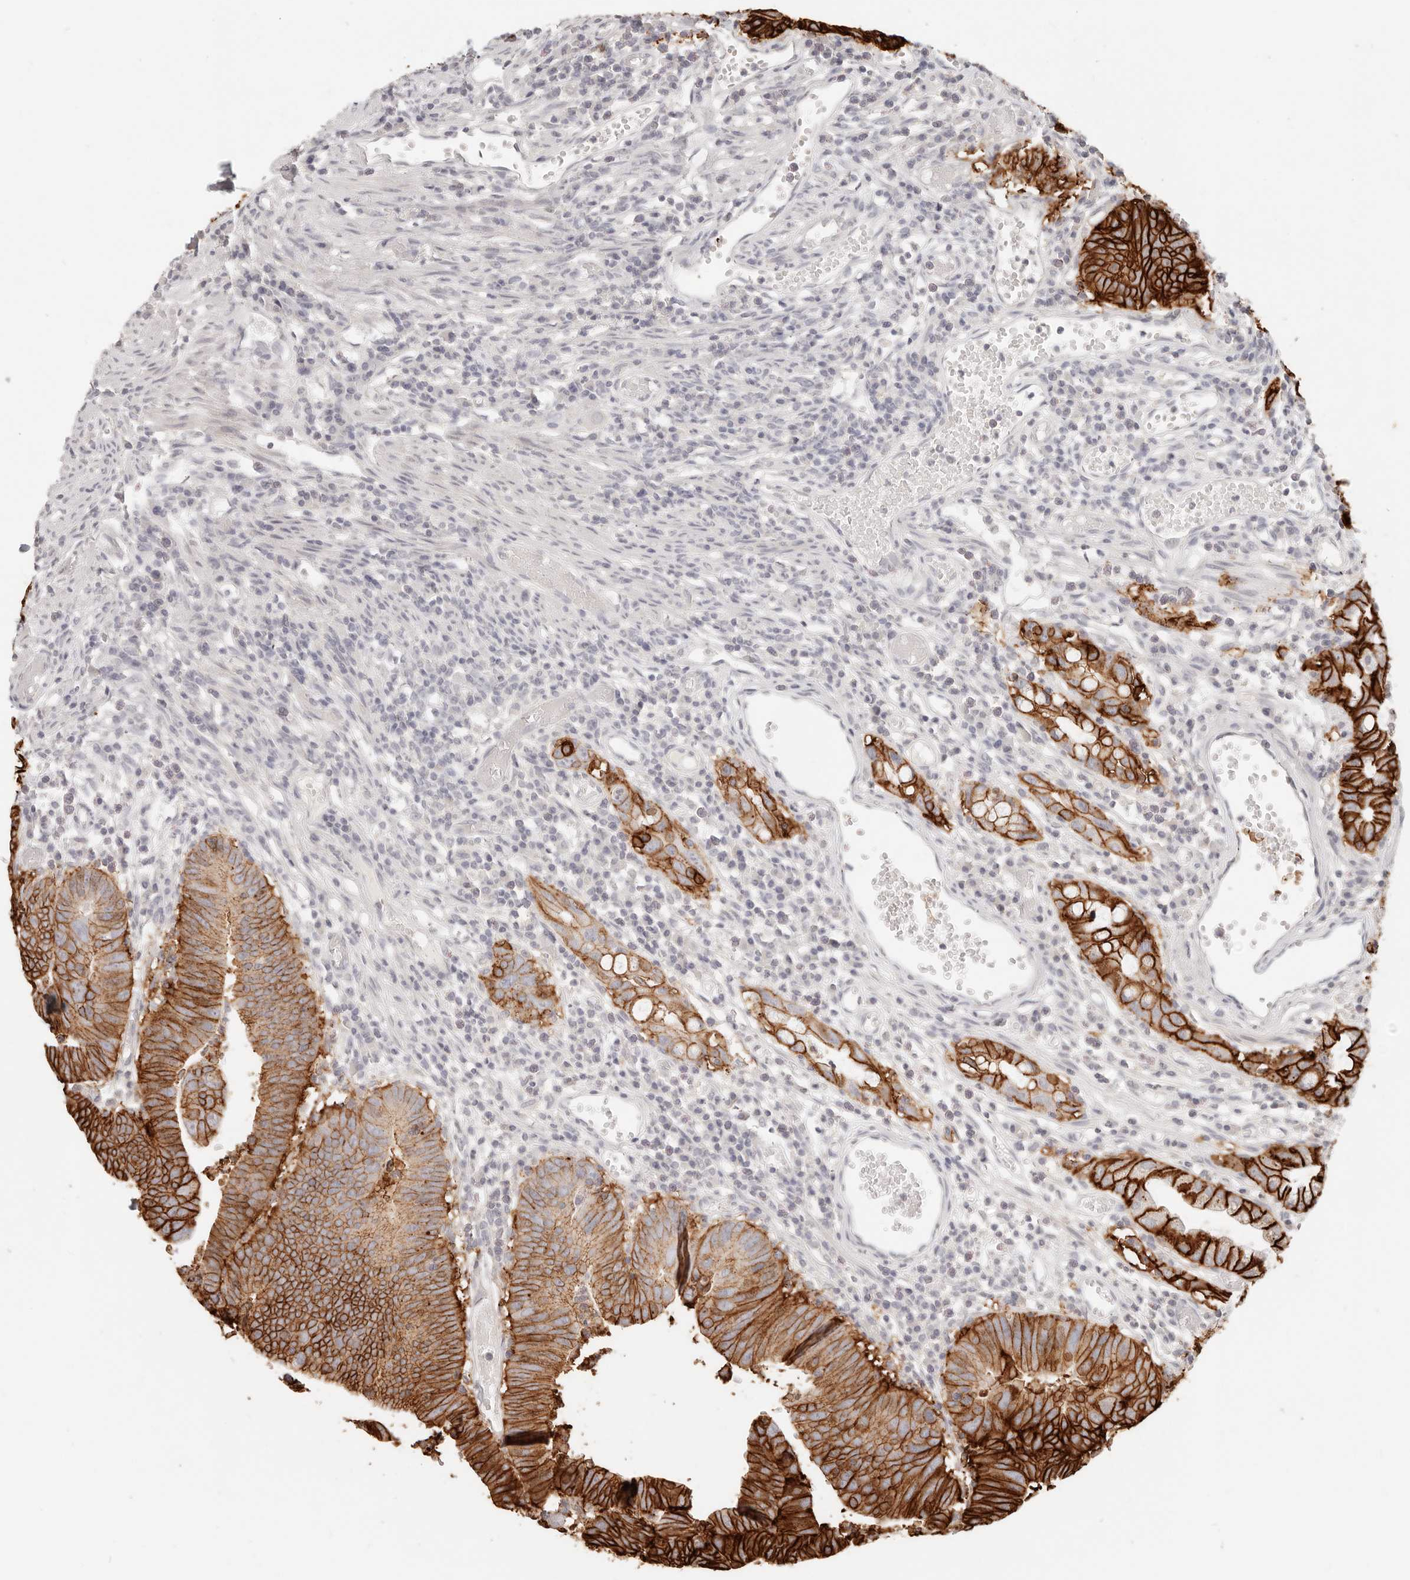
{"staining": {"intensity": "strong", "quantity": ">75%", "location": "cytoplasmic/membranous"}, "tissue": "colorectal cancer", "cell_type": "Tumor cells", "image_type": "cancer", "snomed": [{"axis": "morphology", "description": "Adenocarcinoma, NOS"}, {"axis": "topography", "description": "Rectum"}], "caption": "Immunohistochemical staining of colorectal cancer (adenocarcinoma) reveals high levels of strong cytoplasmic/membranous expression in about >75% of tumor cells.", "gene": "EPCAM", "patient": {"sex": "female", "age": 65}}